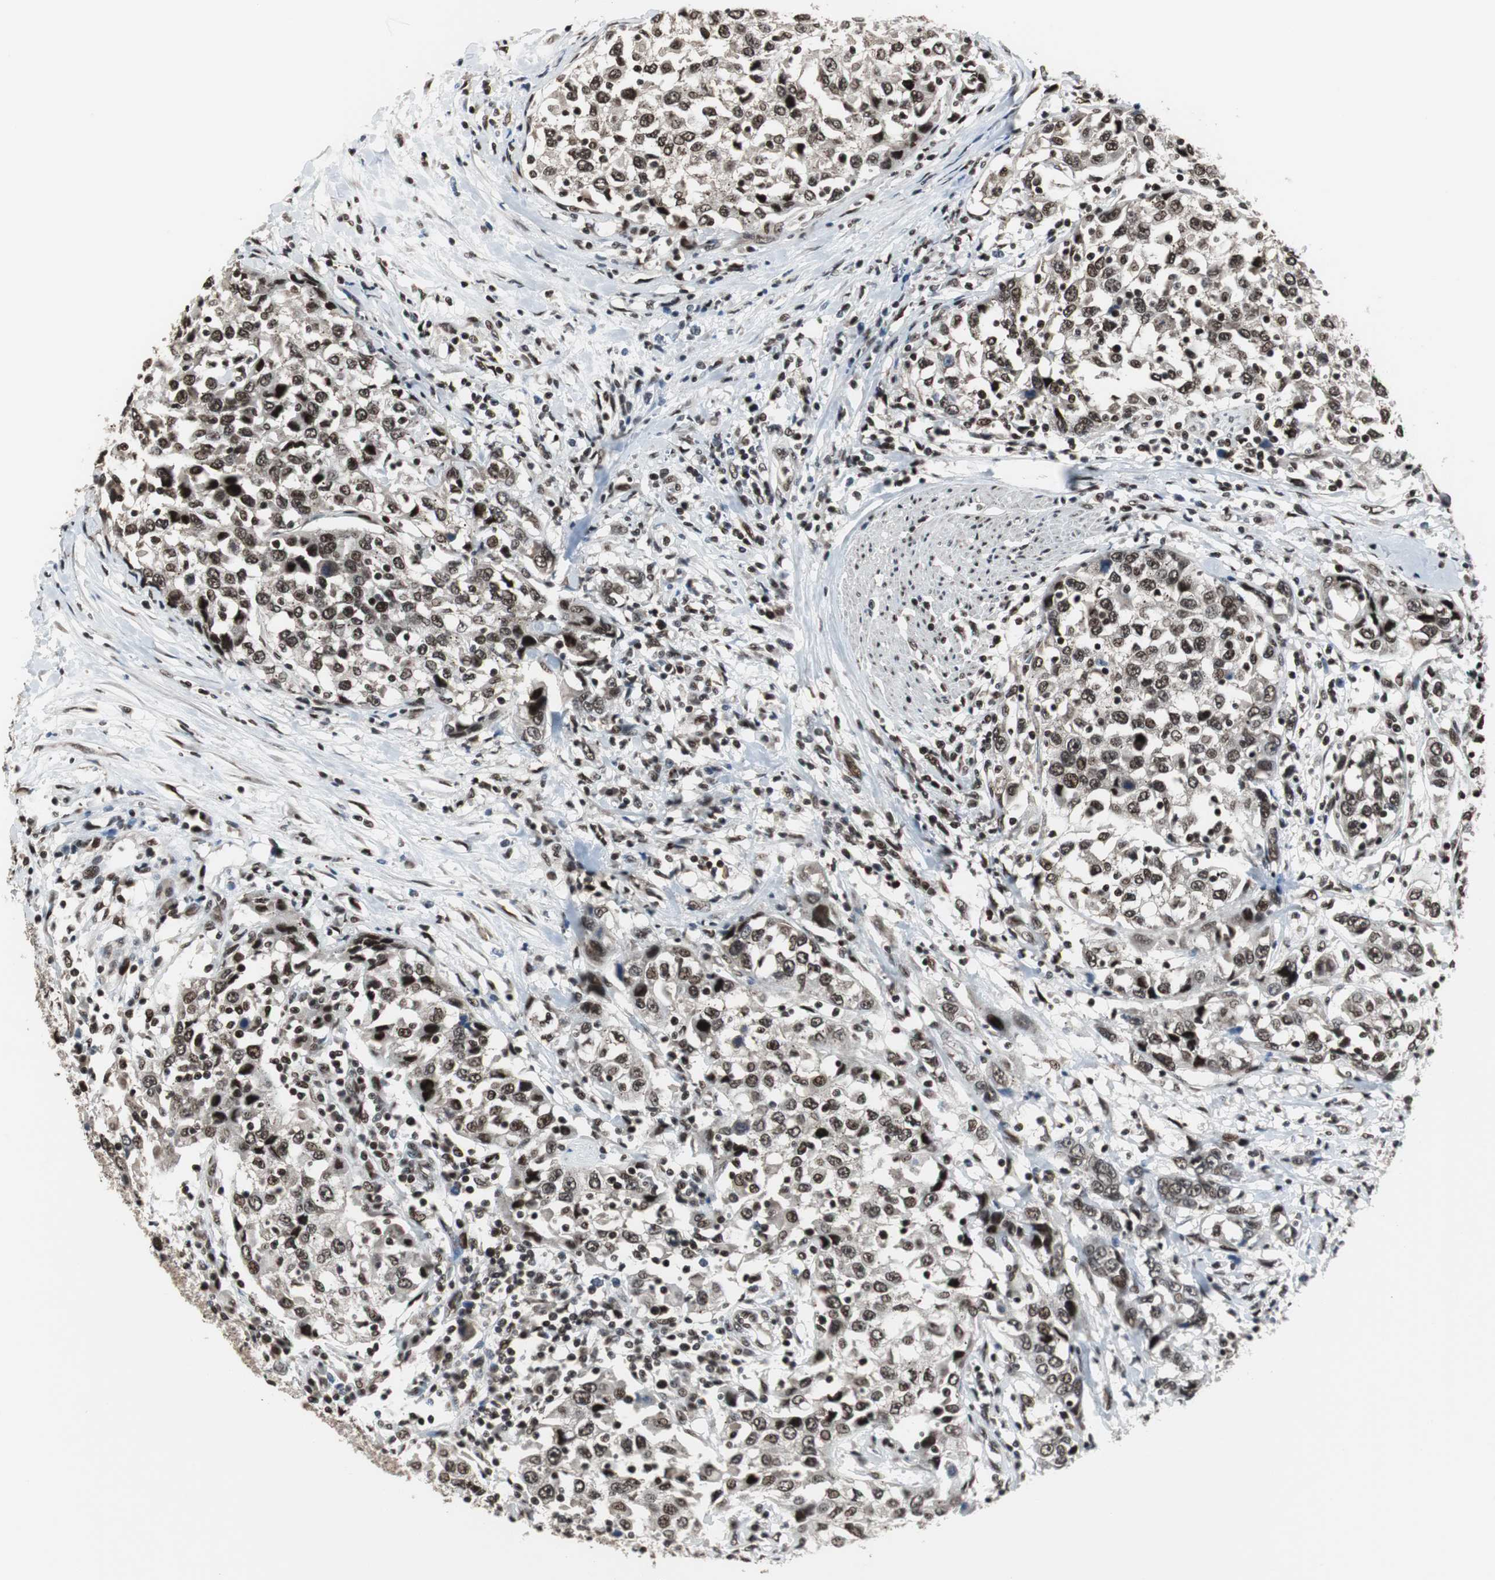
{"staining": {"intensity": "strong", "quantity": ">75%", "location": "nuclear"}, "tissue": "urothelial cancer", "cell_type": "Tumor cells", "image_type": "cancer", "snomed": [{"axis": "morphology", "description": "Urothelial carcinoma, High grade"}, {"axis": "topography", "description": "Urinary bladder"}], "caption": "High-grade urothelial carcinoma stained with immunohistochemistry reveals strong nuclear positivity in approximately >75% of tumor cells.", "gene": "CDK9", "patient": {"sex": "female", "age": 80}}